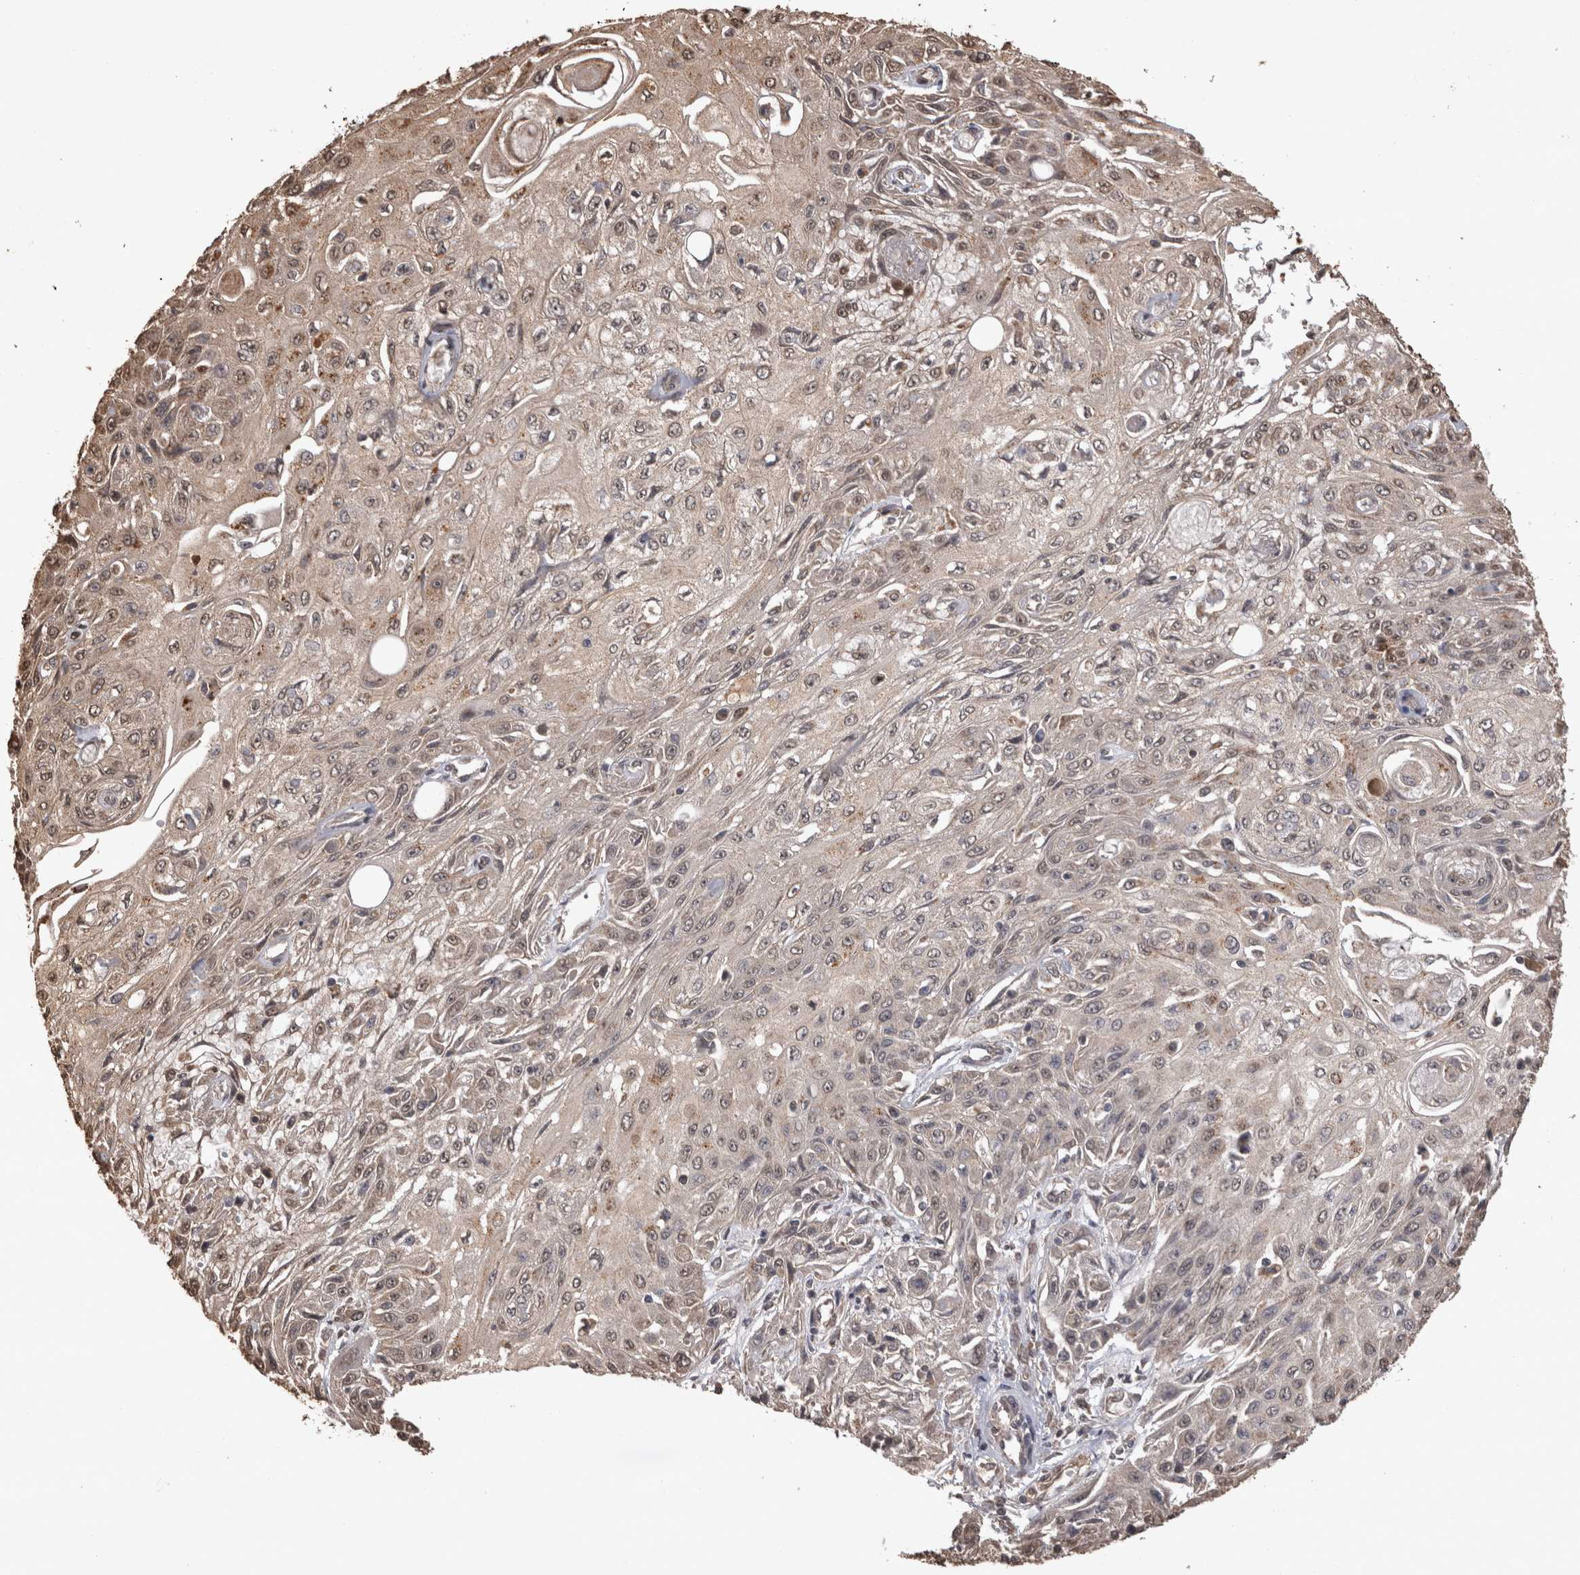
{"staining": {"intensity": "weak", "quantity": ">75%", "location": "cytoplasmic/membranous,nuclear"}, "tissue": "skin cancer", "cell_type": "Tumor cells", "image_type": "cancer", "snomed": [{"axis": "morphology", "description": "Squamous cell carcinoma, NOS"}, {"axis": "morphology", "description": "Squamous cell carcinoma, metastatic, NOS"}, {"axis": "topography", "description": "Skin"}, {"axis": "topography", "description": "Lymph node"}], "caption": "Immunohistochemical staining of human metastatic squamous cell carcinoma (skin) displays low levels of weak cytoplasmic/membranous and nuclear positivity in about >75% of tumor cells.", "gene": "SOCS5", "patient": {"sex": "male", "age": 75}}